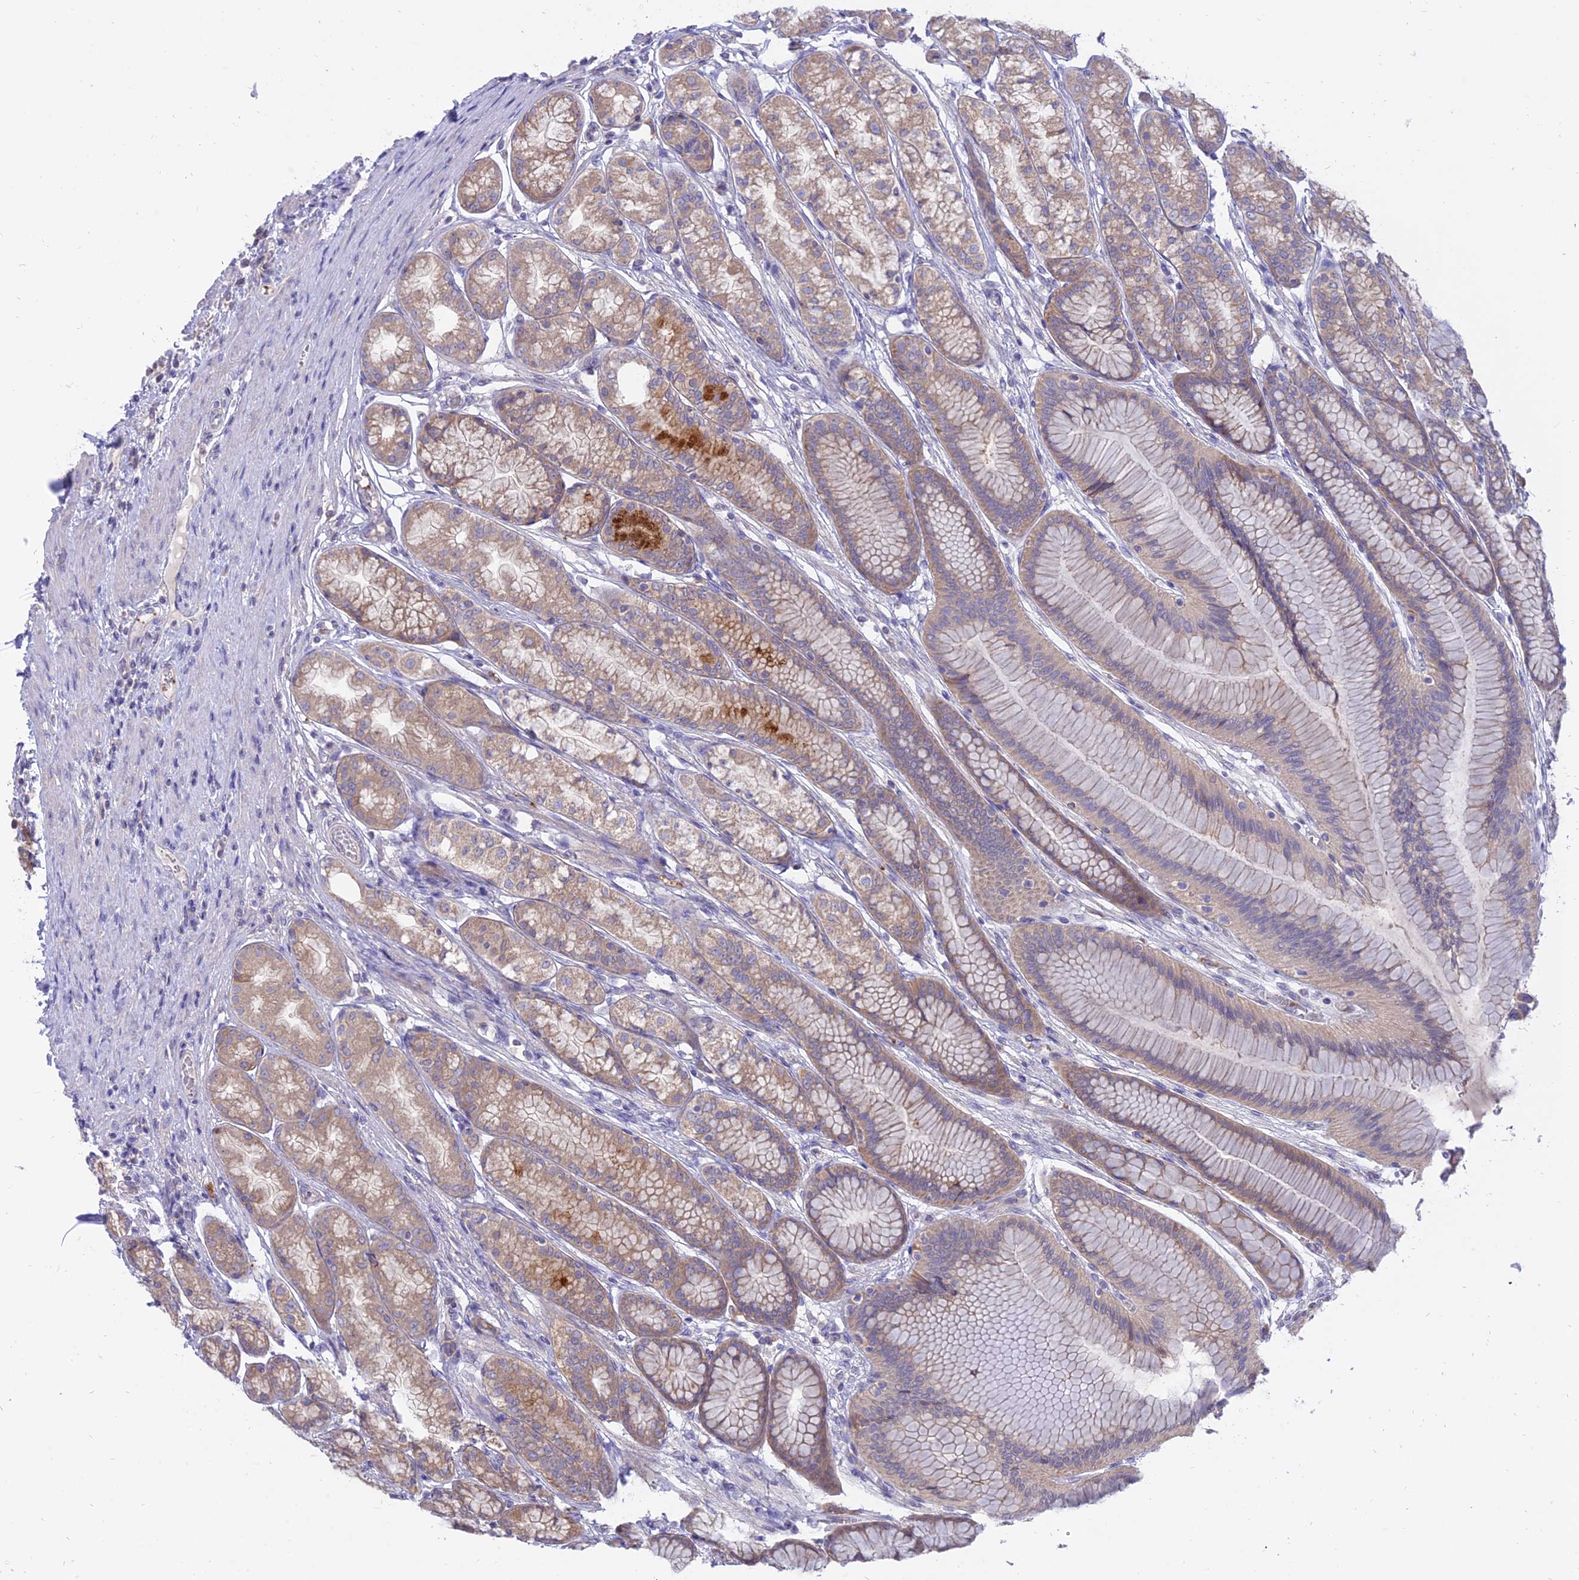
{"staining": {"intensity": "moderate", "quantity": ">75%", "location": "cytoplasmic/membranous"}, "tissue": "stomach", "cell_type": "Glandular cells", "image_type": "normal", "snomed": [{"axis": "morphology", "description": "Normal tissue, NOS"}, {"axis": "morphology", "description": "Adenocarcinoma, NOS"}, {"axis": "morphology", "description": "Adenocarcinoma, High grade"}, {"axis": "topography", "description": "Stomach, upper"}, {"axis": "topography", "description": "Stomach"}], "caption": "Immunohistochemistry (IHC) staining of unremarkable stomach, which reveals medium levels of moderate cytoplasmic/membranous expression in about >75% of glandular cells indicating moderate cytoplasmic/membranous protein expression. The staining was performed using DAB (brown) for protein detection and nuclei were counterstained in hematoxylin (blue).", "gene": "IL21R", "patient": {"sex": "female", "age": 65}}